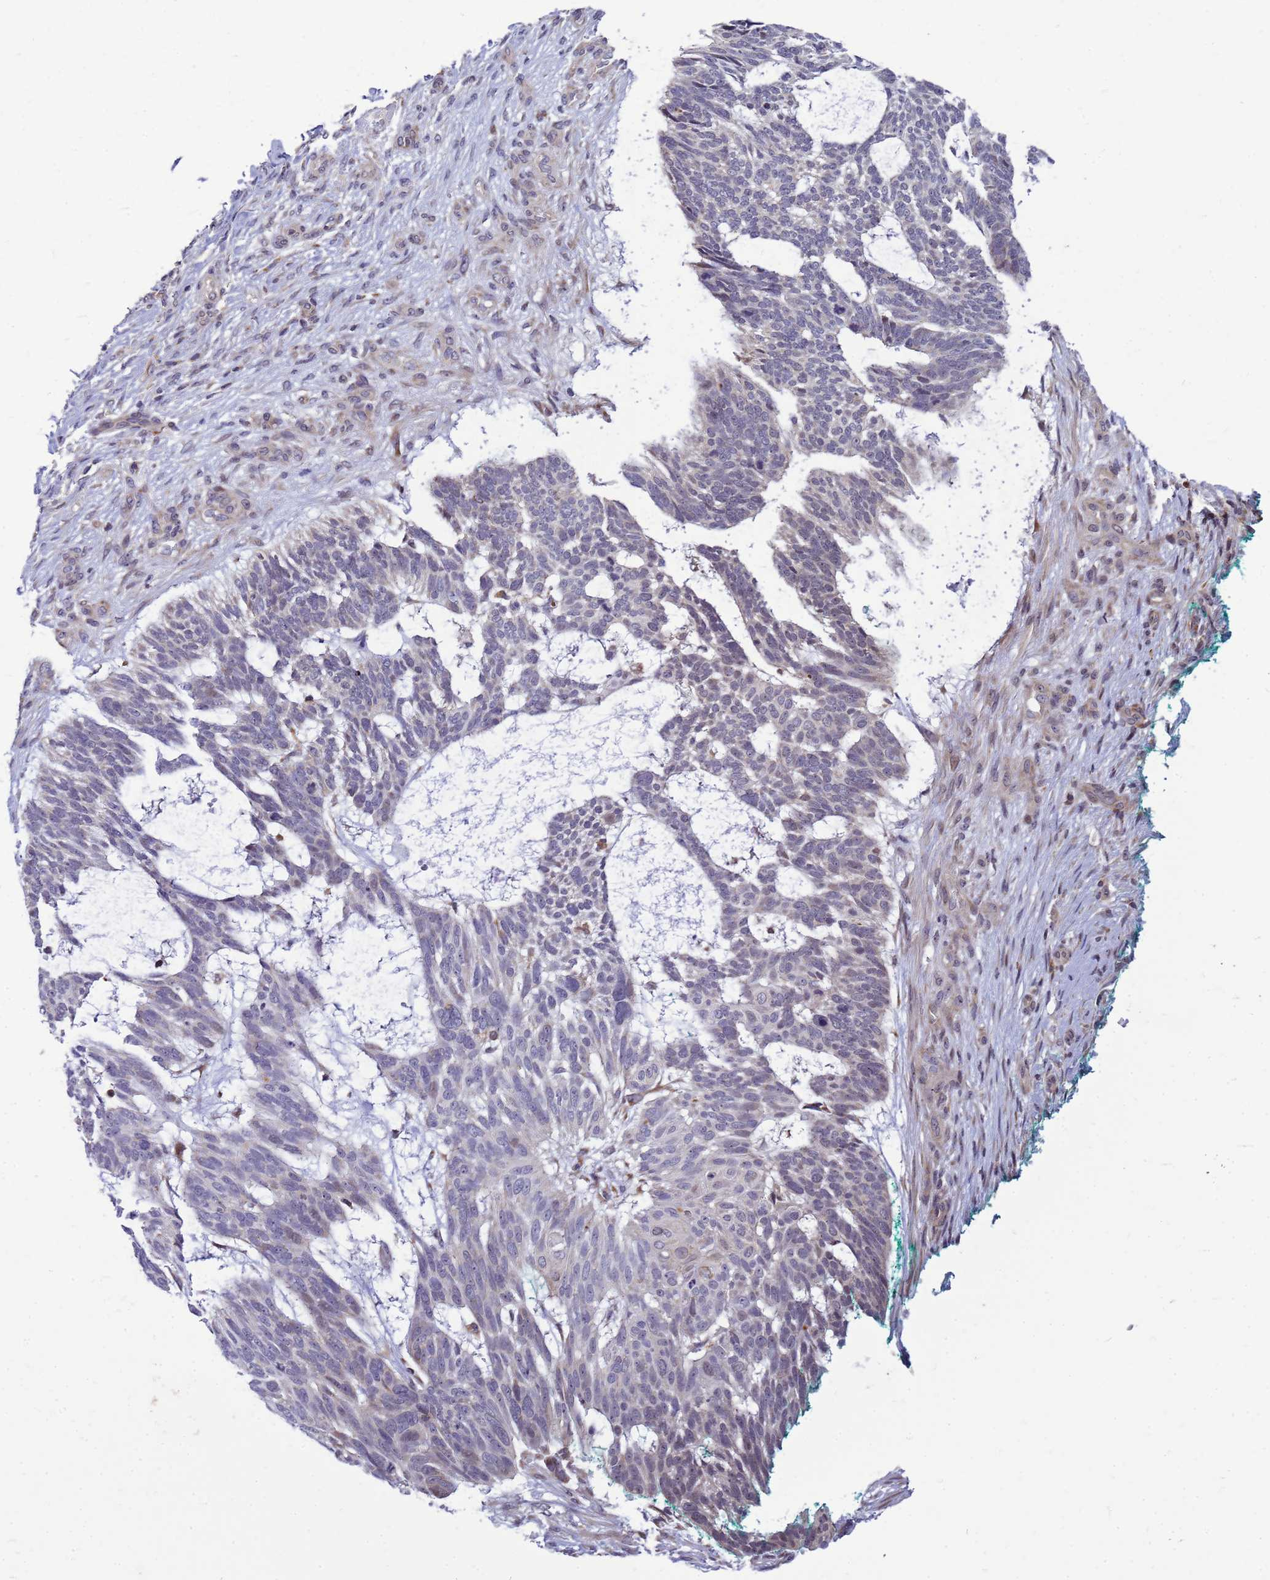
{"staining": {"intensity": "negative", "quantity": "none", "location": "none"}, "tissue": "skin cancer", "cell_type": "Tumor cells", "image_type": "cancer", "snomed": [{"axis": "morphology", "description": "Basal cell carcinoma"}, {"axis": "topography", "description": "Skin"}], "caption": "Immunohistochemistry (IHC) of basal cell carcinoma (skin) demonstrates no staining in tumor cells.", "gene": "C12orf43", "patient": {"sex": "male", "age": 88}}